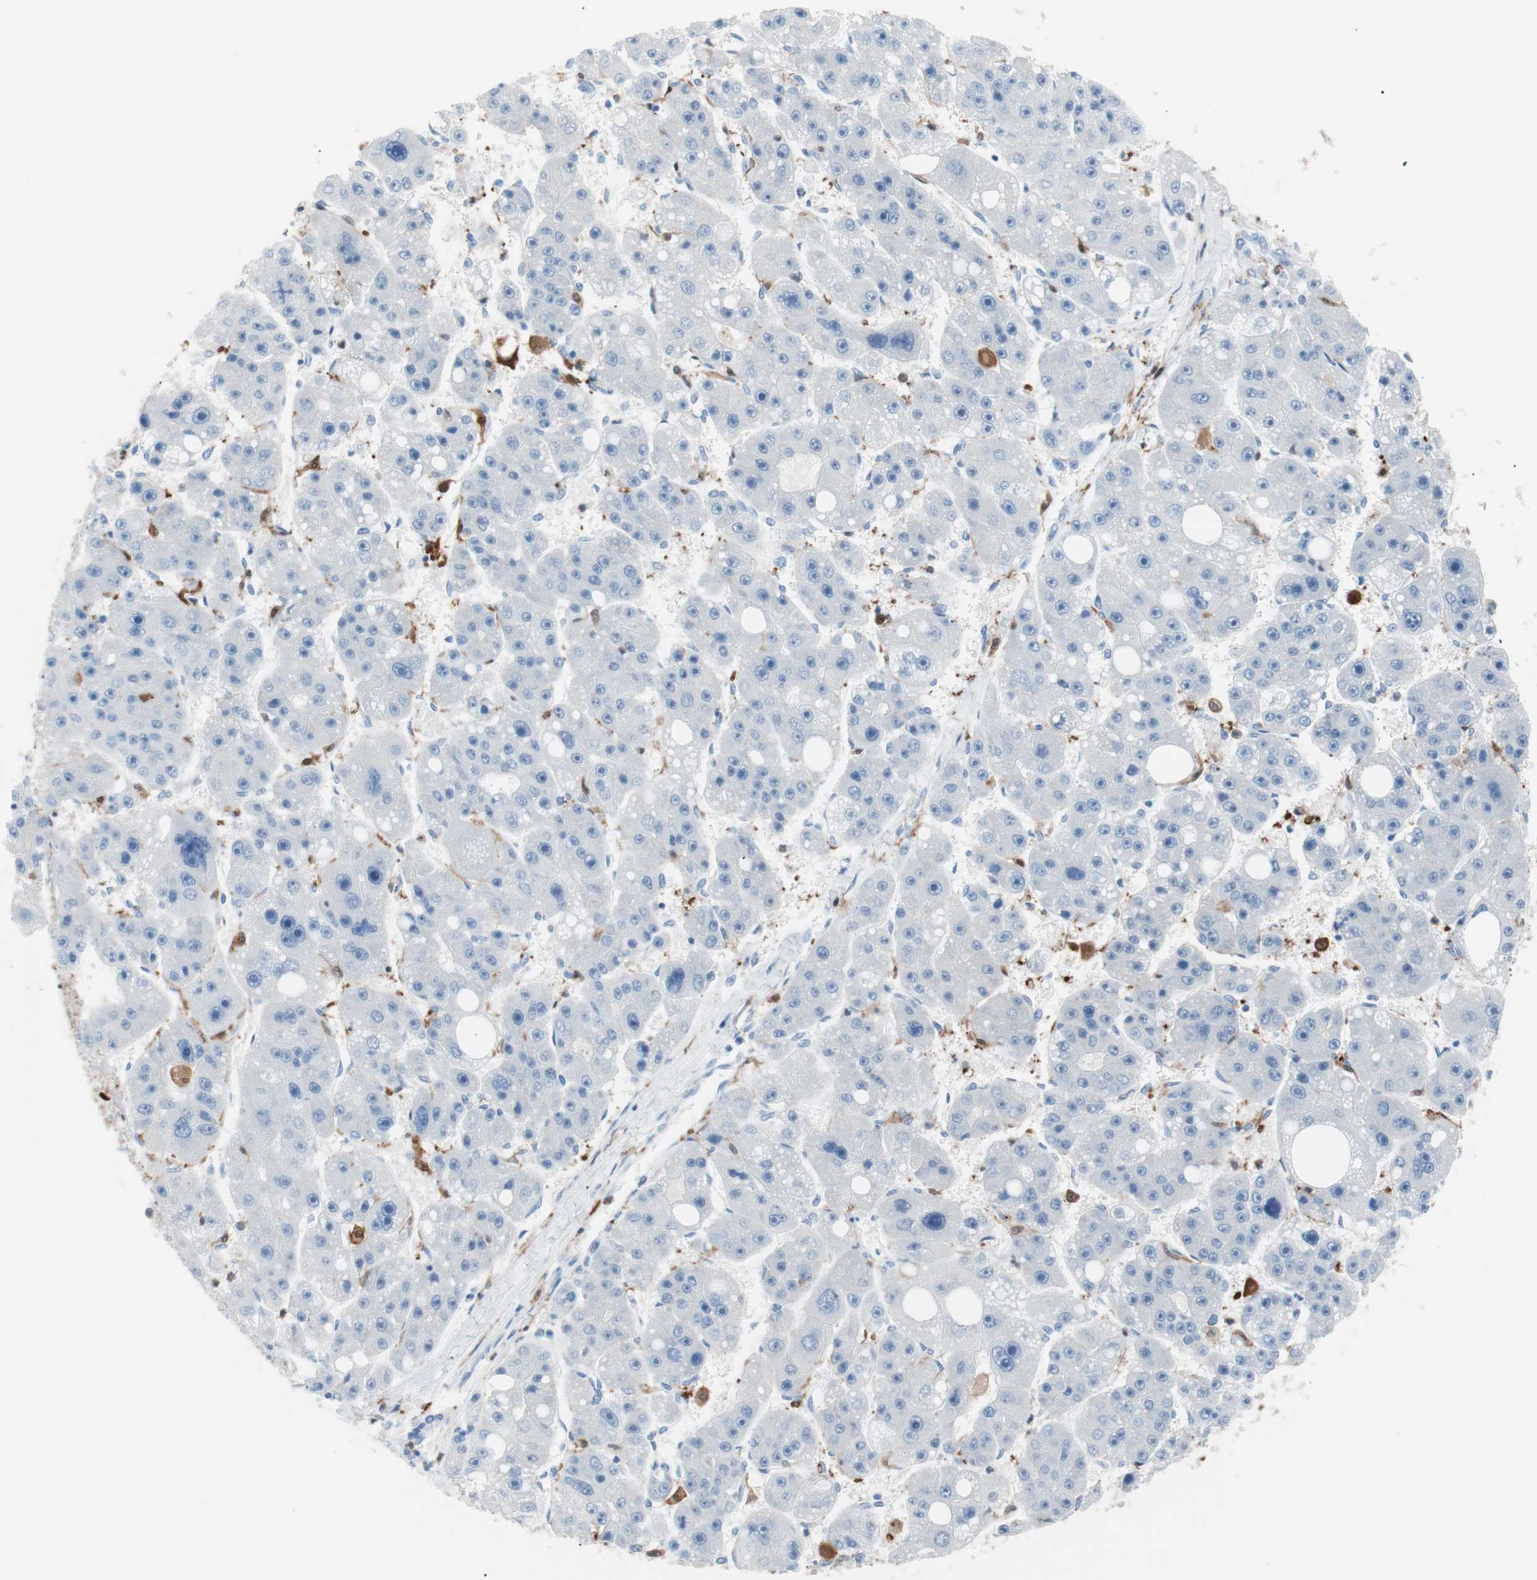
{"staining": {"intensity": "negative", "quantity": "none", "location": "none"}, "tissue": "liver cancer", "cell_type": "Tumor cells", "image_type": "cancer", "snomed": [{"axis": "morphology", "description": "Carcinoma, Hepatocellular, NOS"}, {"axis": "topography", "description": "Liver"}], "caption": "This is a photomicrograph of IHC staining of liver cancer, which shows no staining in tumor cells. The staining was performed using DAB (3,3'-diaminobenzidine) to visualize the protein expression in brown, while the nuclei were stained in blue with hematoxylin (Magnification: 20x).", "gene": "IL18", "patient": {"sex": "female", "age": 61}}